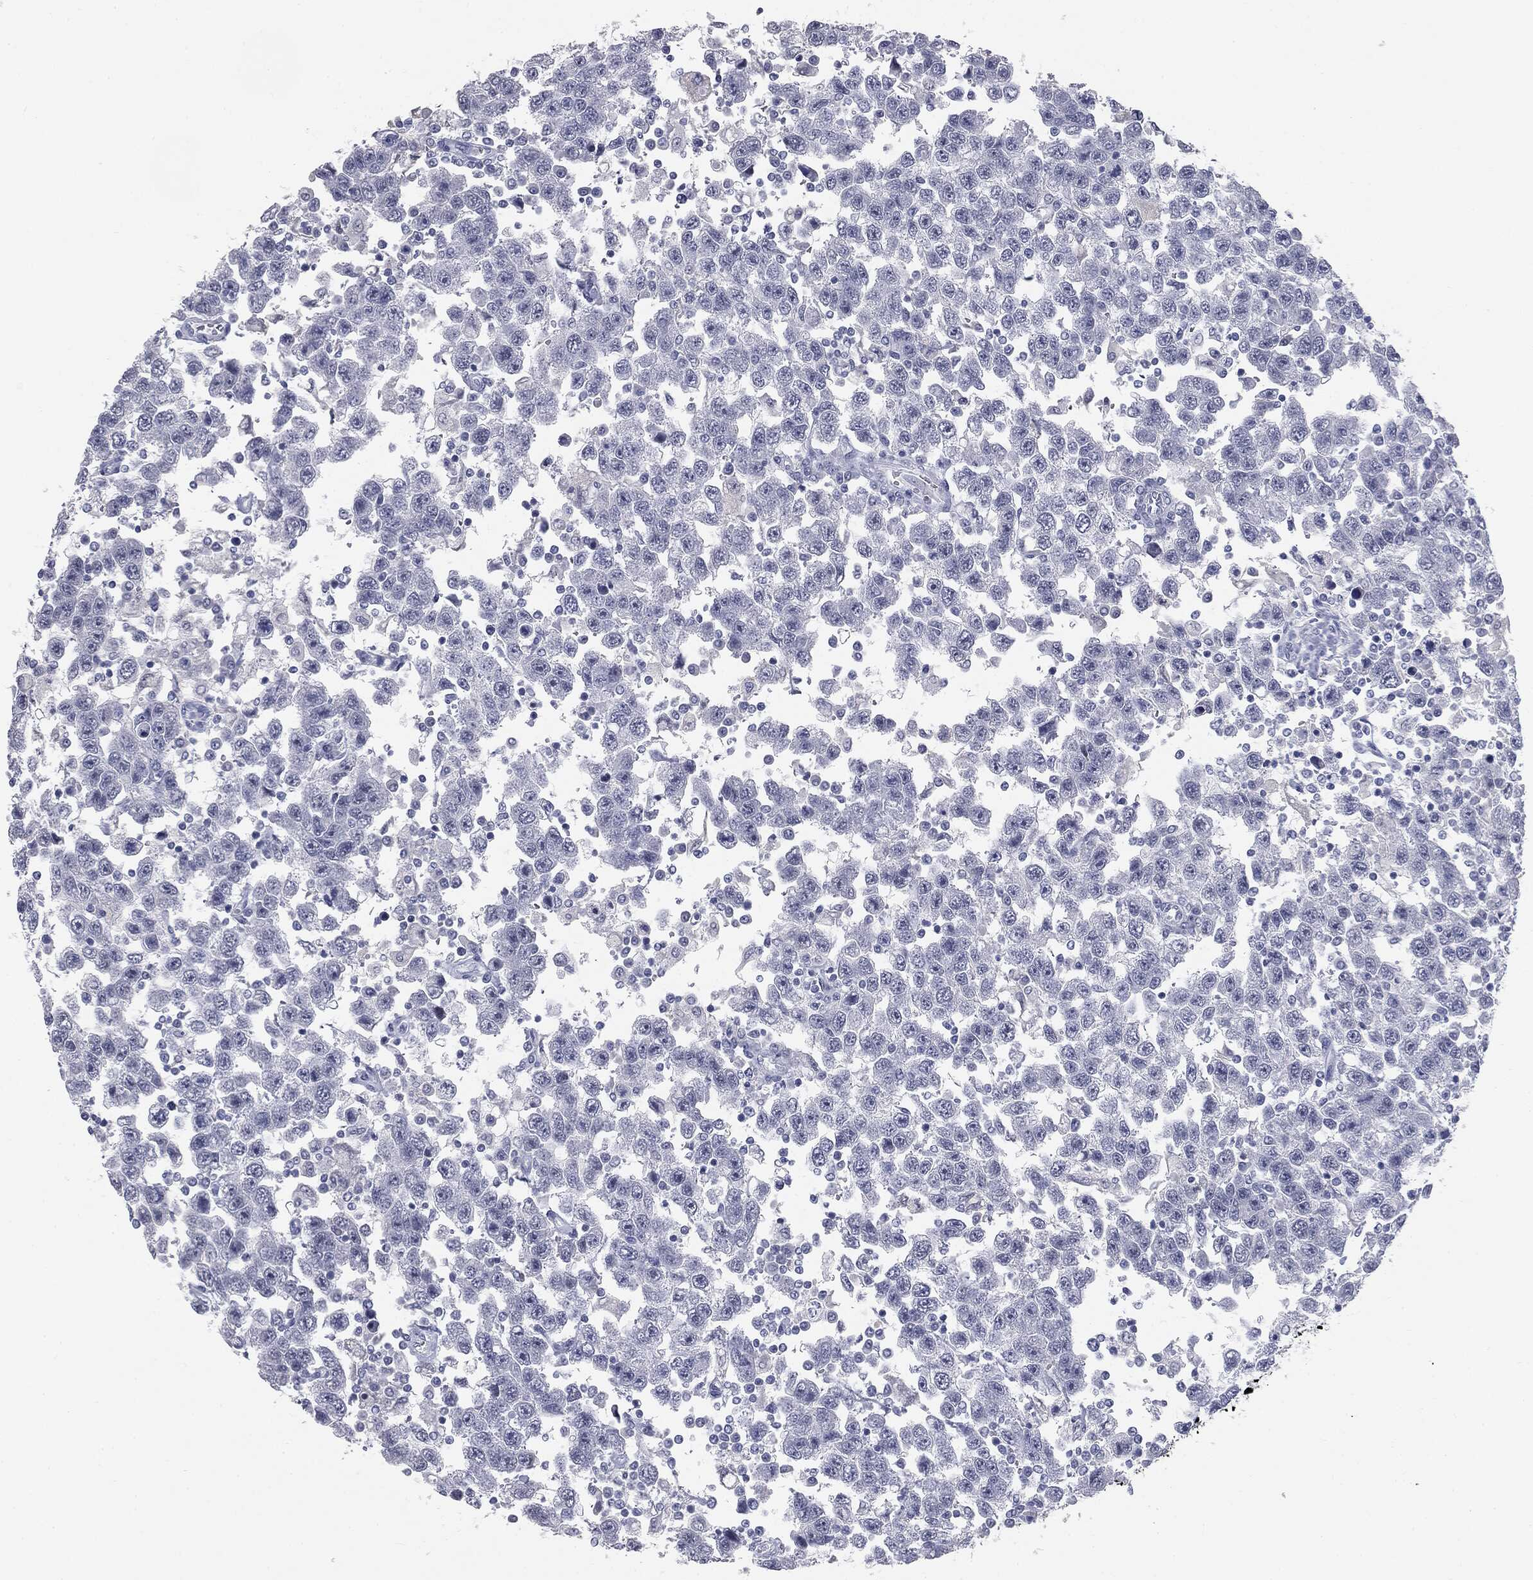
{"staining": {"intensity": "negative", "quantity": "none", "location": "none"}, "tissue": "testis cancer", "cell_type": "Tumor cells", "image_type": "cancer", "snomed": [{"axis": "morphology", "description": "Seminoma, NOS"}, {"axis": "topography", "description": "Testis"}], "caption": "A micrograph of testis seminoma stained for a protein displays no brown staining in tumor cells. (Brightfield microscopy of DAB (3,3'-diaminobenzidine) immunohistochemistry (IHC) at high magnification).", "gene": "MUC5AC", "patient": {"sex": "male", "age": 41}}